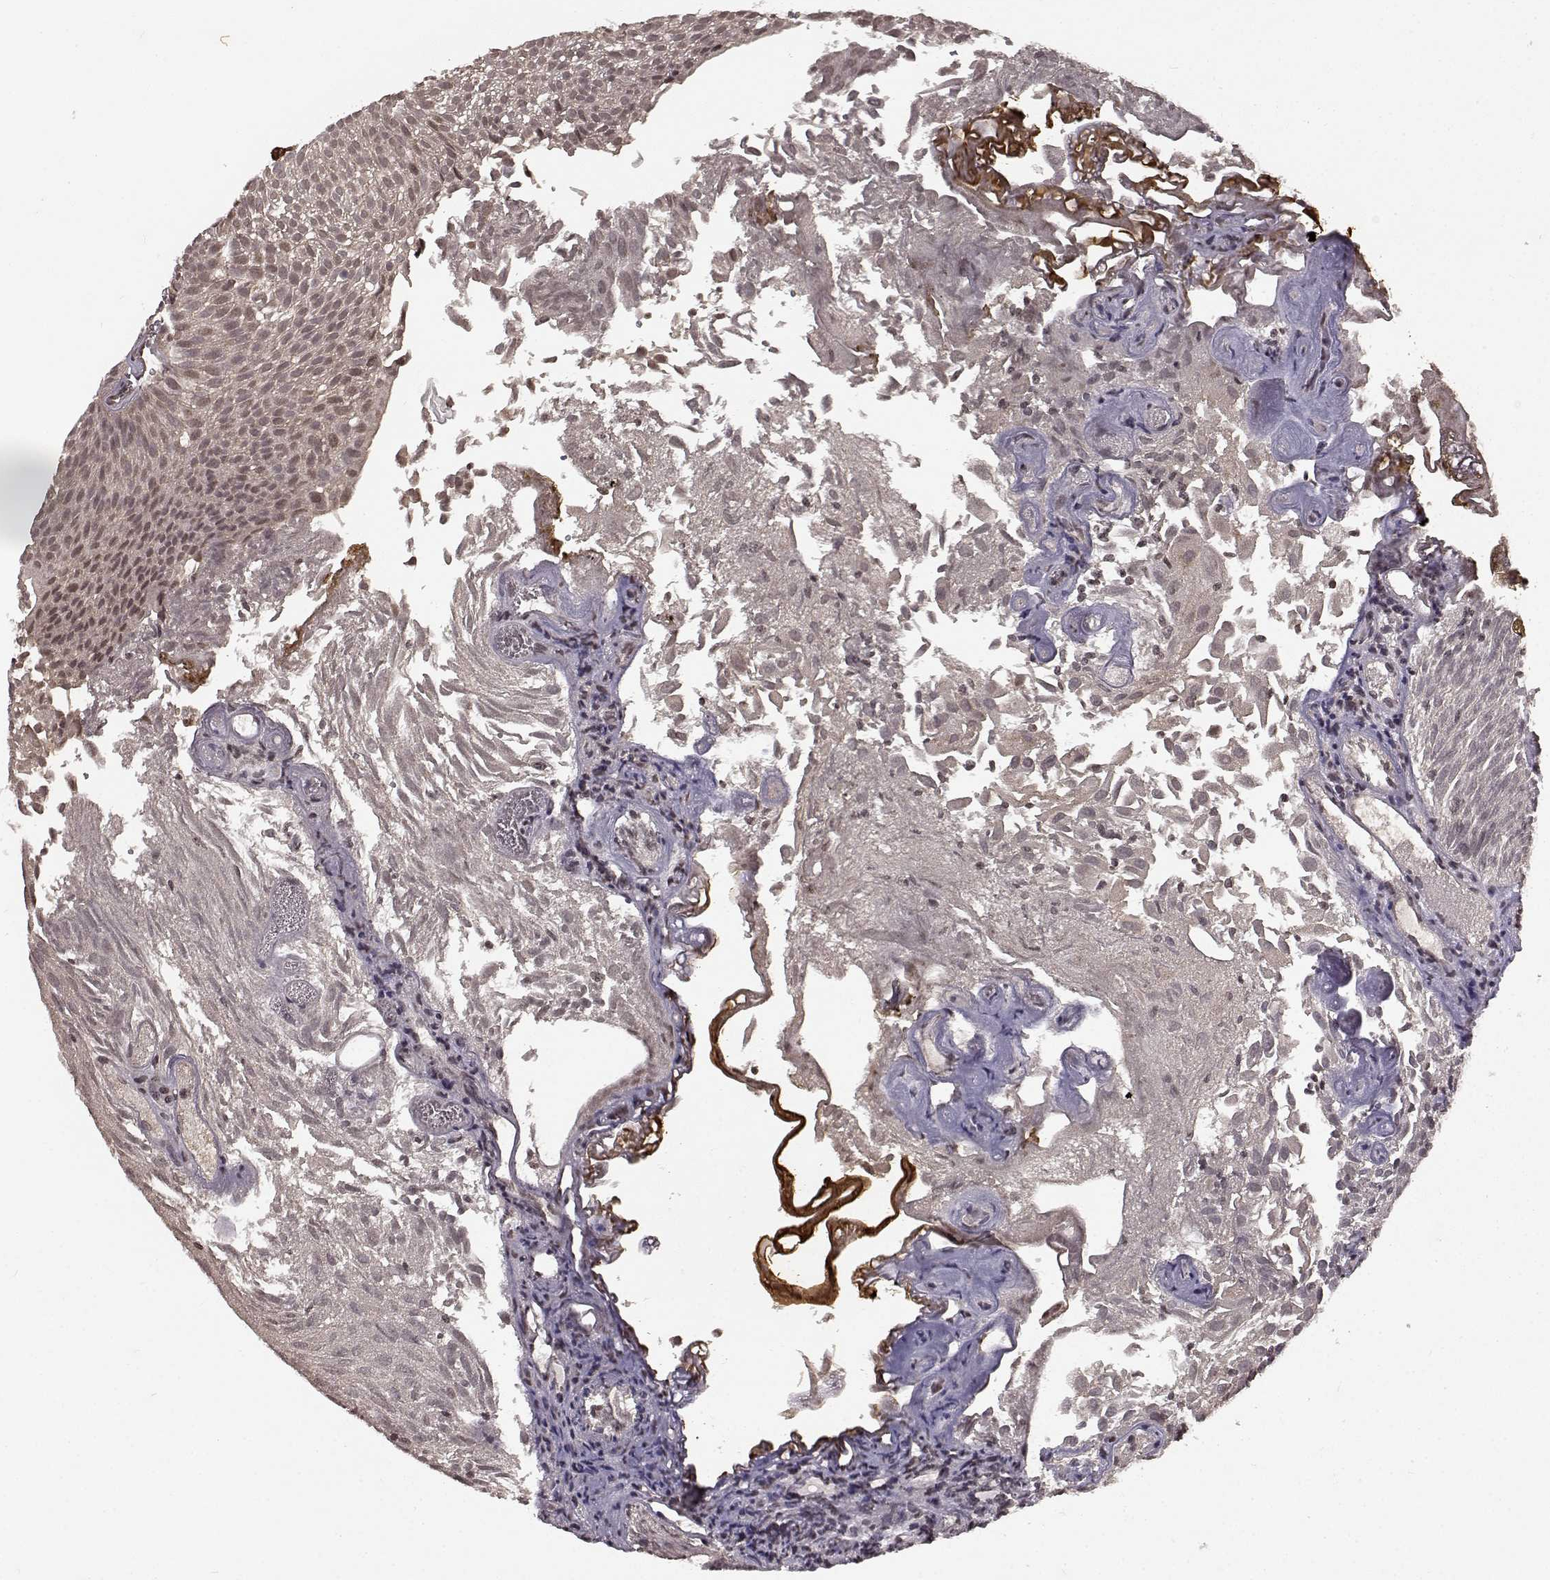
{"staining": {"intensity": "negative", "quantity": "none", "location": "none"}, "tissue": "urothelial cancer", "cell_type": "Tumor cells", "image_type": "cancer", "snomed": [{"axis": "morphology", "description": "Urothelial carcinoma, Low grade"}, {"axis": "topography", "description": "Urinary bladder"}], "caption": "Photomicrograph shows no protein positivity in tumor cells of urothelial cancer tissue.", "gene": "NTRK2", "patient": {"sex": "male", "age": 52}}